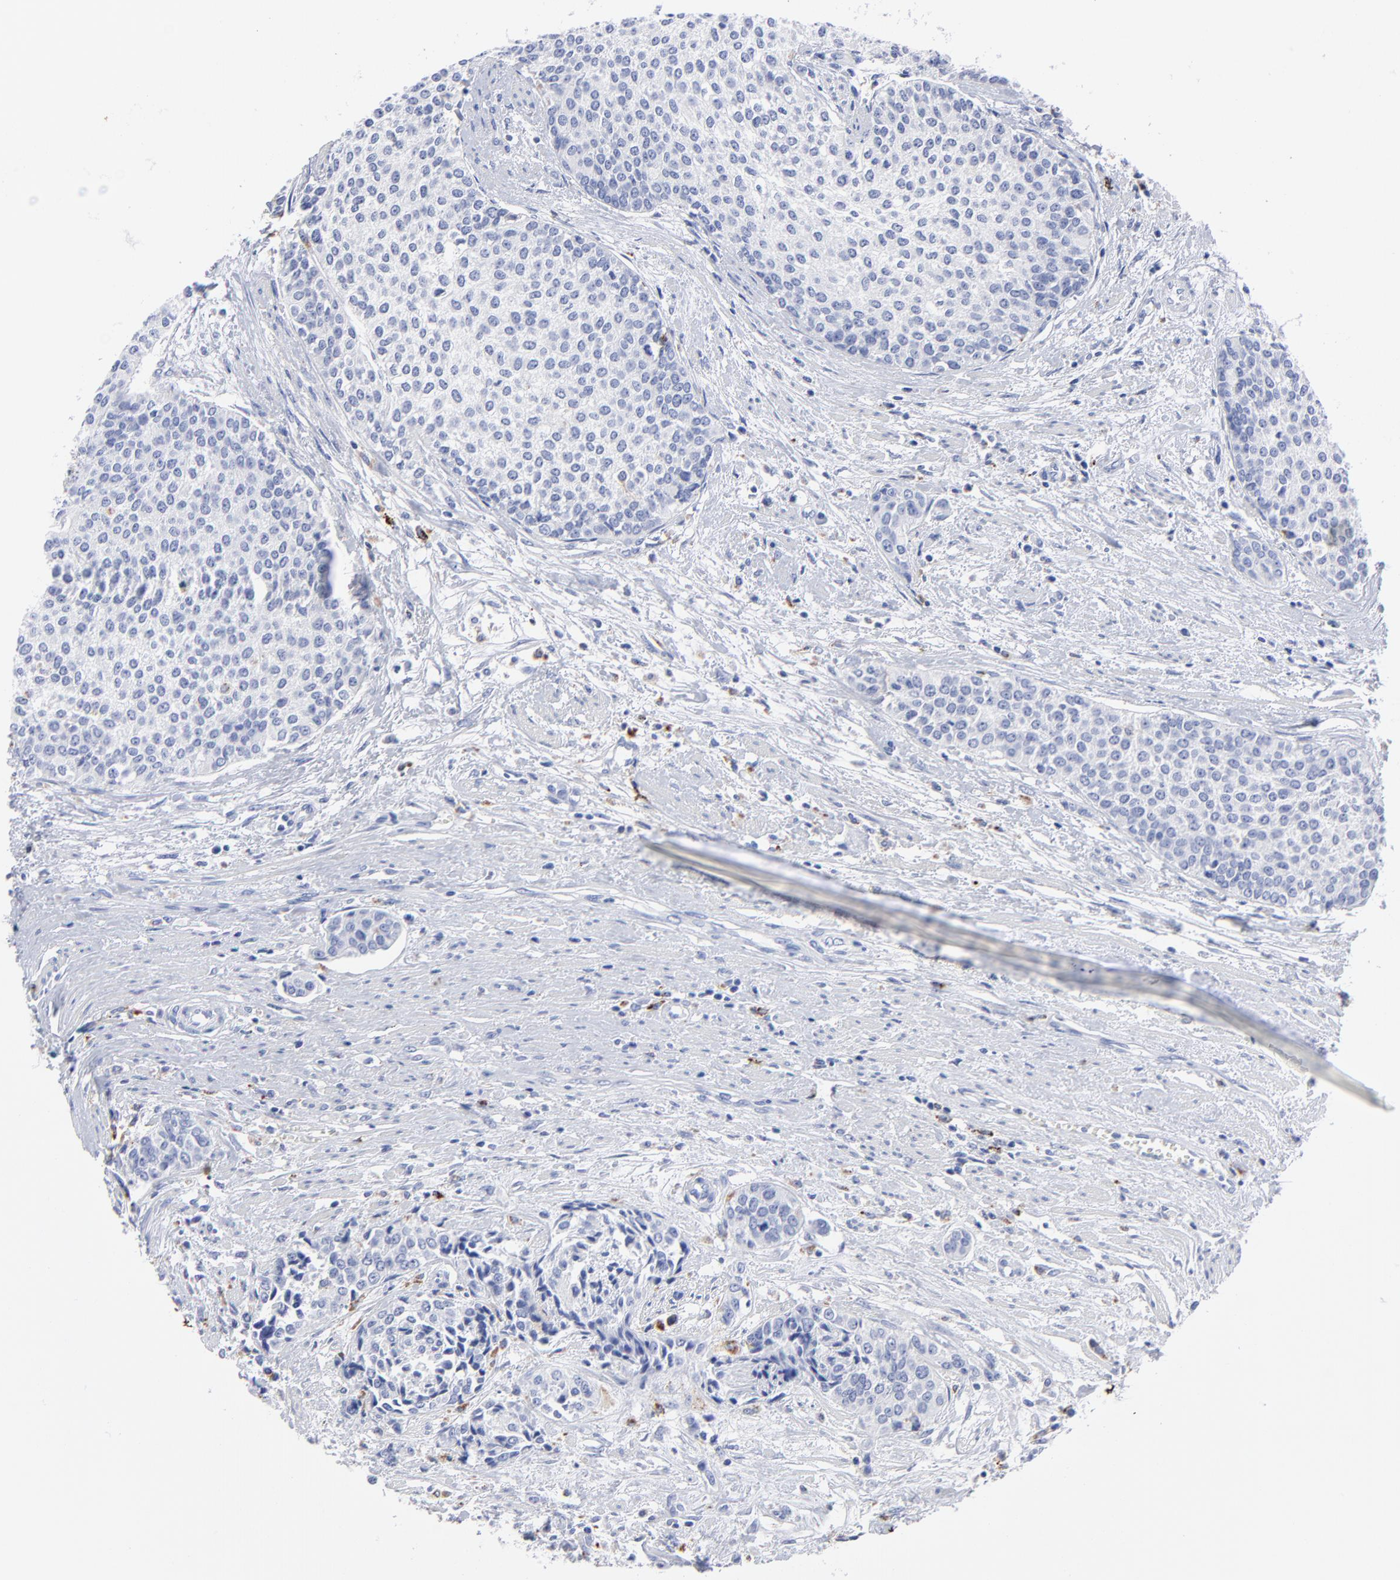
{"staining": {"intensity": "negative", "quantity": "none", "location": "none"}, "tissue": "urothelial cancer", "cell_type": "Tumor cells", "image_type": "cancer", "snomed": [{"axis": "morphology", "description": "Urothelial carcinoma, Low grade"}, {"axis": "topography", "description": "Urinary bladder"}], "caption": "IHC of urothelial carcinoma (low-grade) demonstrates no expression in tumor cells.", "gene": "CPVL", "patient": {"sex": "female", "age": 73}}